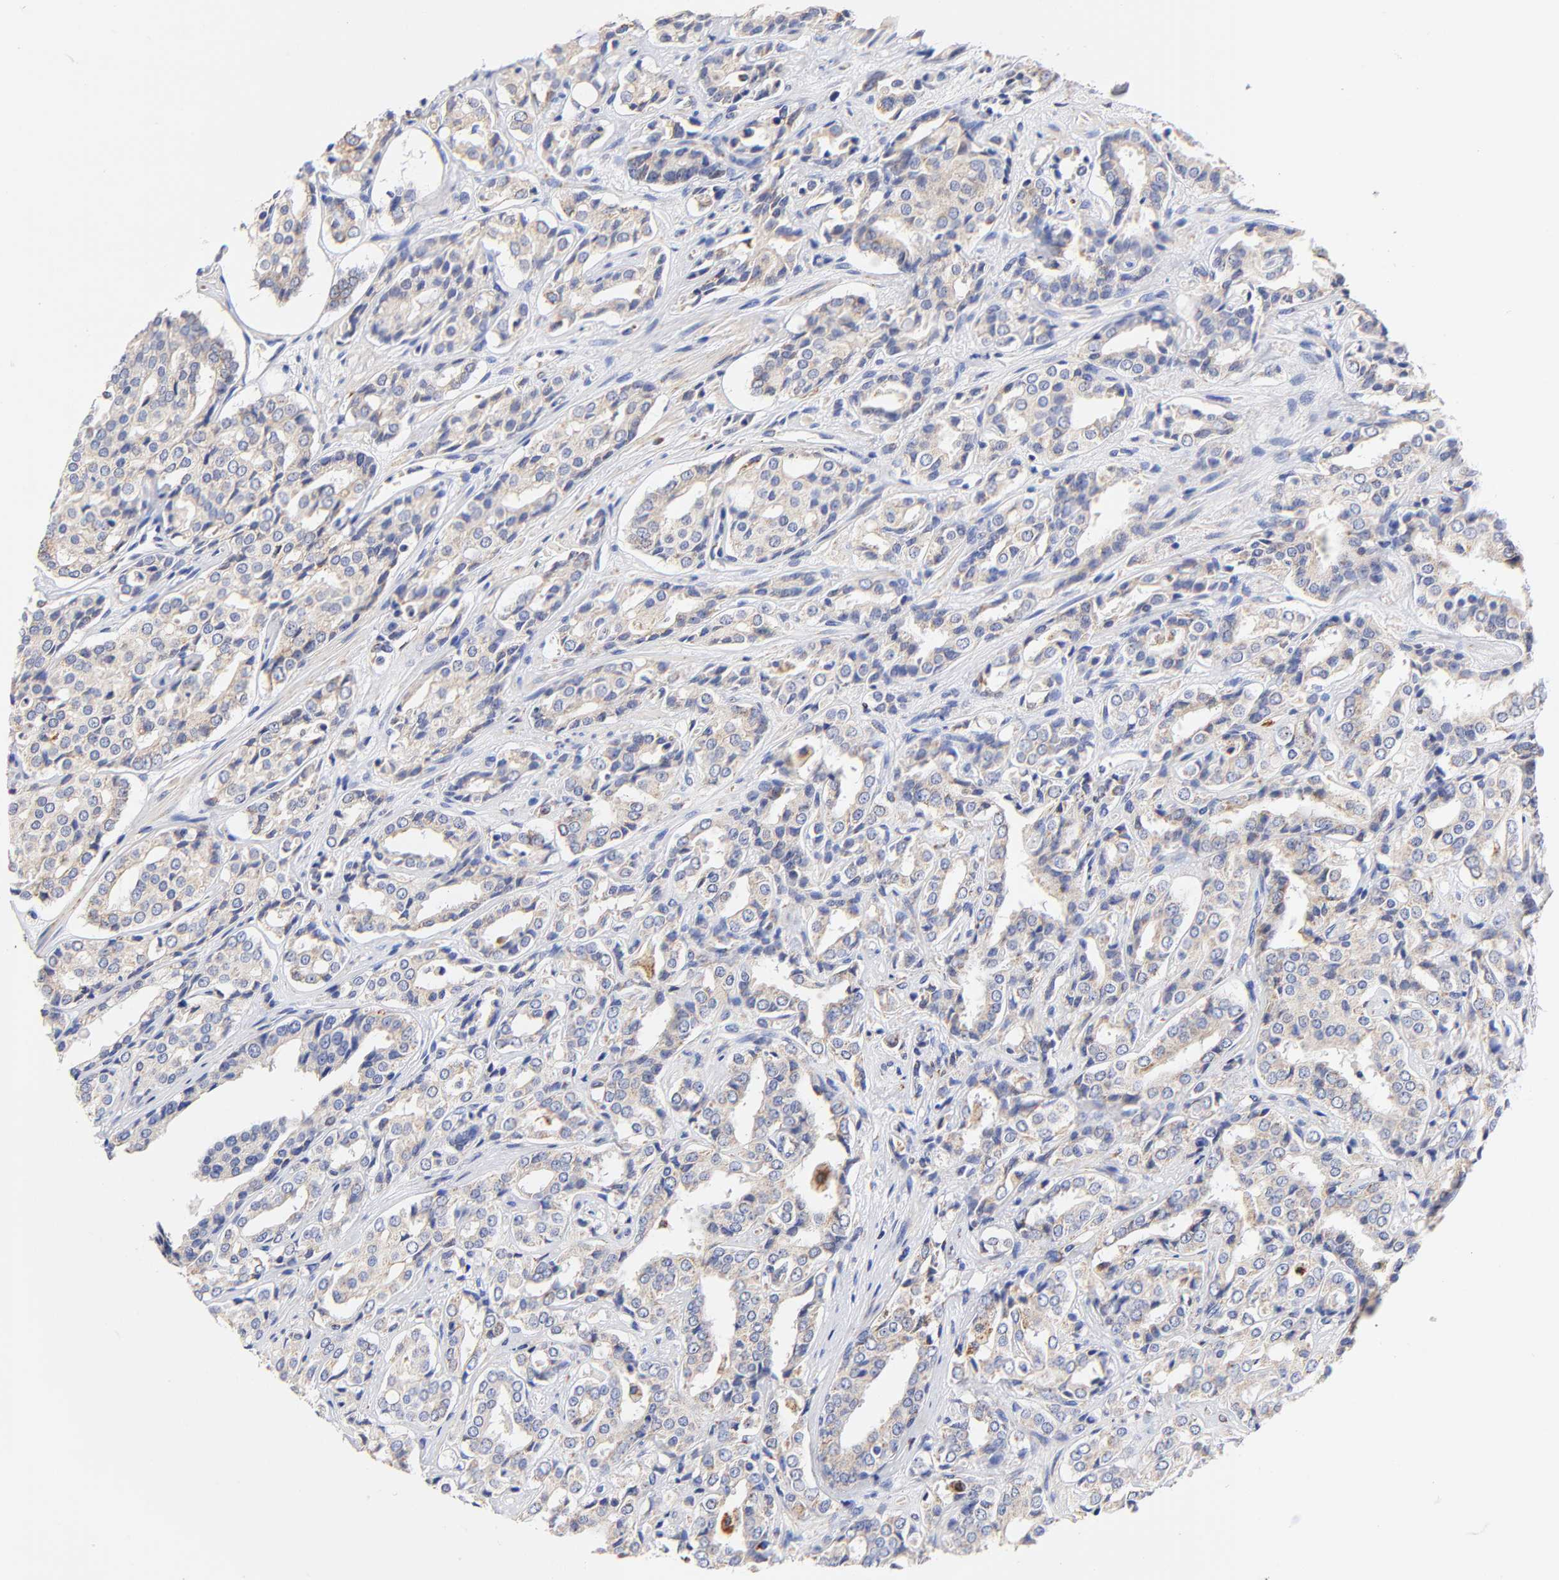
{"staining": {"intensity": "weak", "quantity": "25%-75%", "location": "cytoplasmic/membranous"}, "tissue": "prostate cancer", "cell_type": "Tumor cells", "image_type": "cancer", "snomed": [{"axis": "morphology", "description": "Adenocarcinoma, Medium grade"}, {"axis": "topography", "description": "Prostate"}], "caption": "Prostate cancer (adenocarcinoma (medium-grade)) stained with a brown dye demonstrates weak cytoplasmic/membranous positive expression in about 25%-75% of tumor cells.", "gene": "ATP5F1D", "patient": {"sex": "male", "age": 60}}